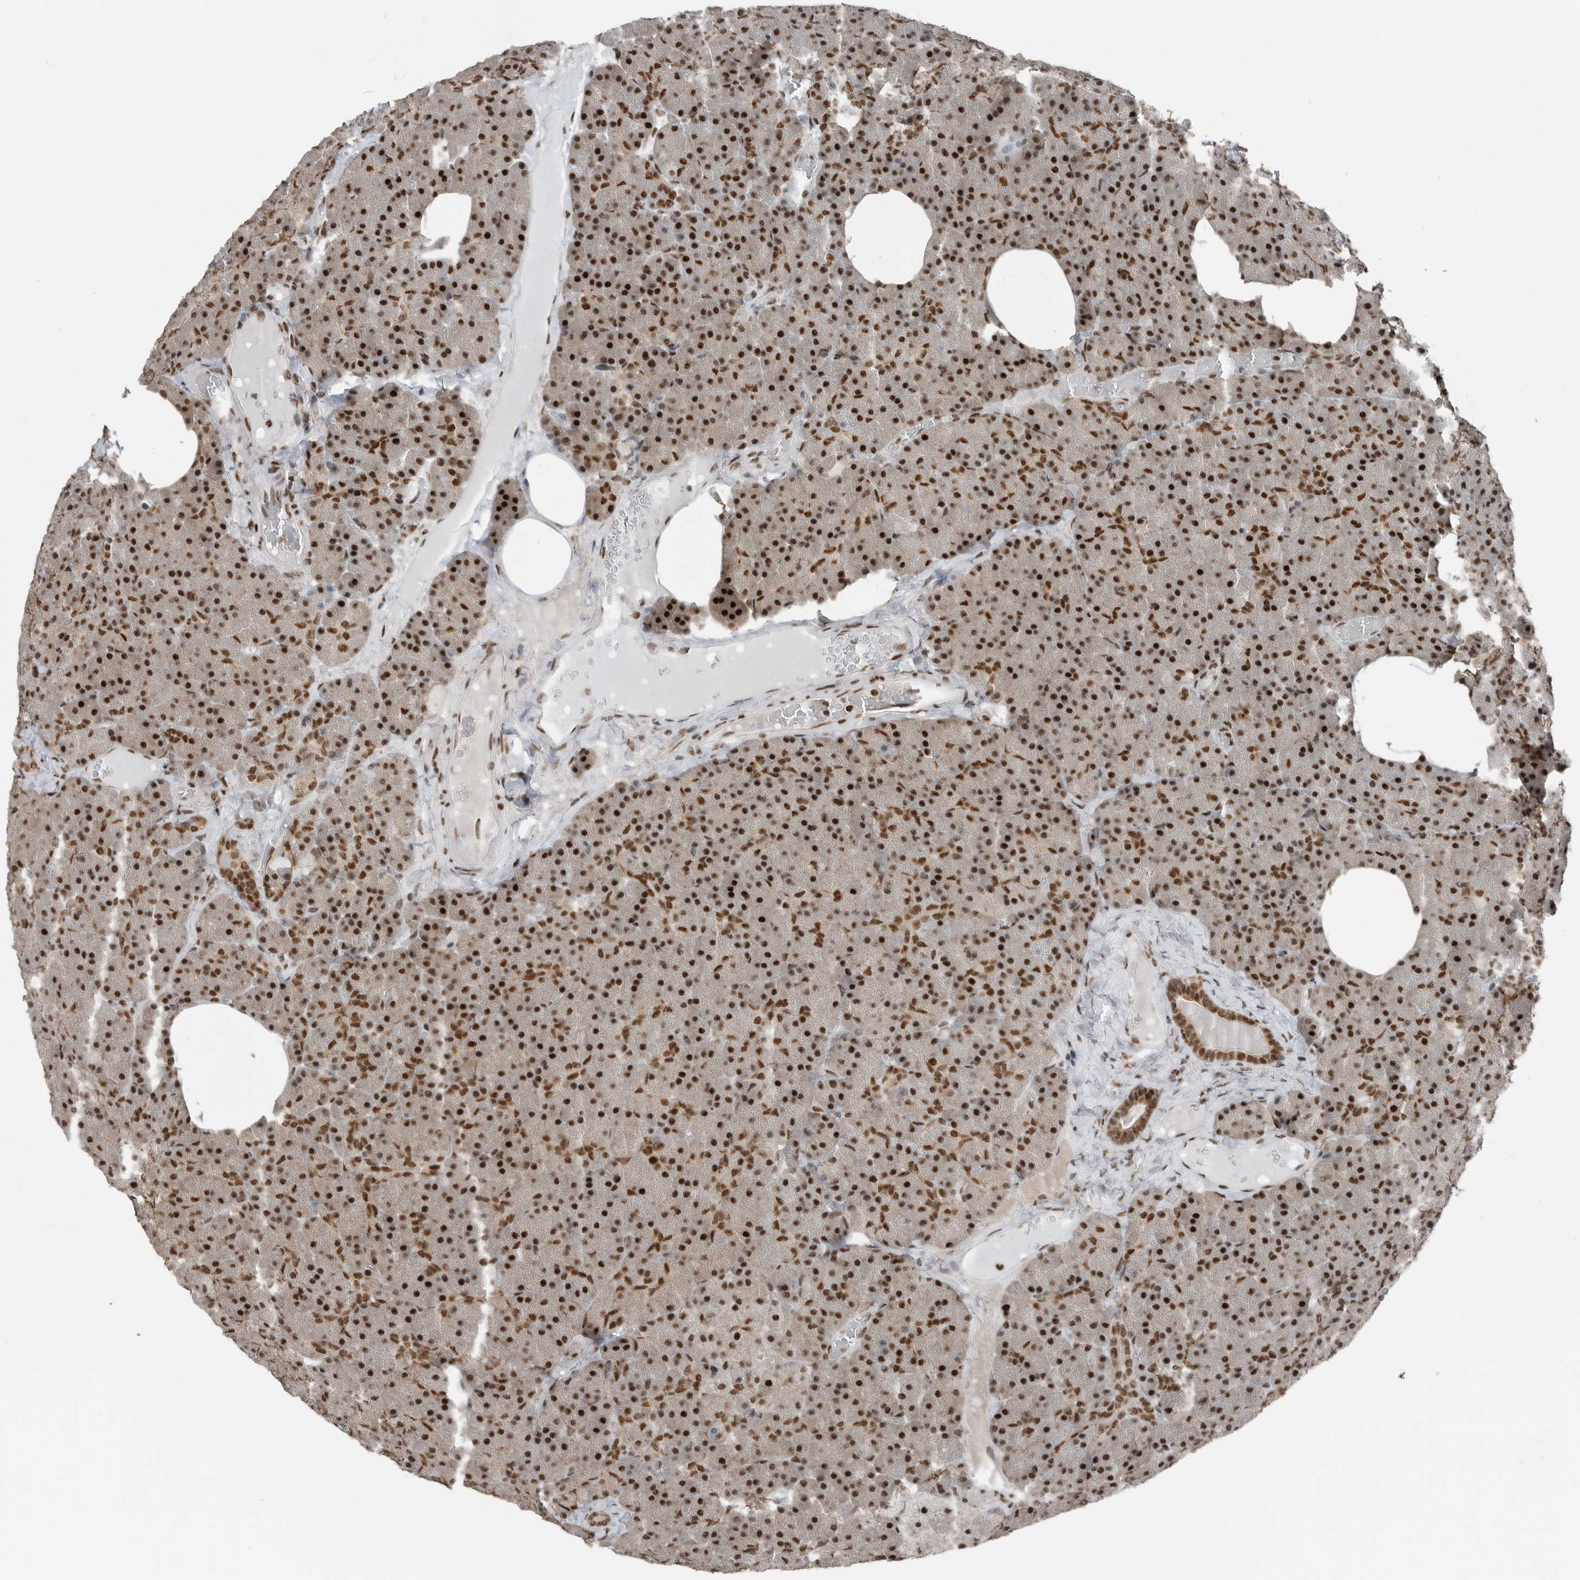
{"staining": {"intensity": "strong", "quantity": ">75%", "location": "nuclear"}, "tissue": "pancreas", "cell_type": "Exocrine glandular cells", "image_type": "normal", "snomed": [{"axis": "morphology", "description": "Normal tissue, NOS"}, {"axis": "morphology", "description": "Carcinoid, malignant, NOS"}, {"axis": "topography", "description": "Pancreas"}], "caption": "Immunohistochemistry histopathology image of benign pancreas: pancreas stained using immunohistochemistry (IHC) shows high levels of strong protein expression localized specifically in the nuclear of exocrine glandular cells, appearing as a nuclear brown color.", "gene": "BLZF1", "patient": {"sex": "female", "age": 35}}